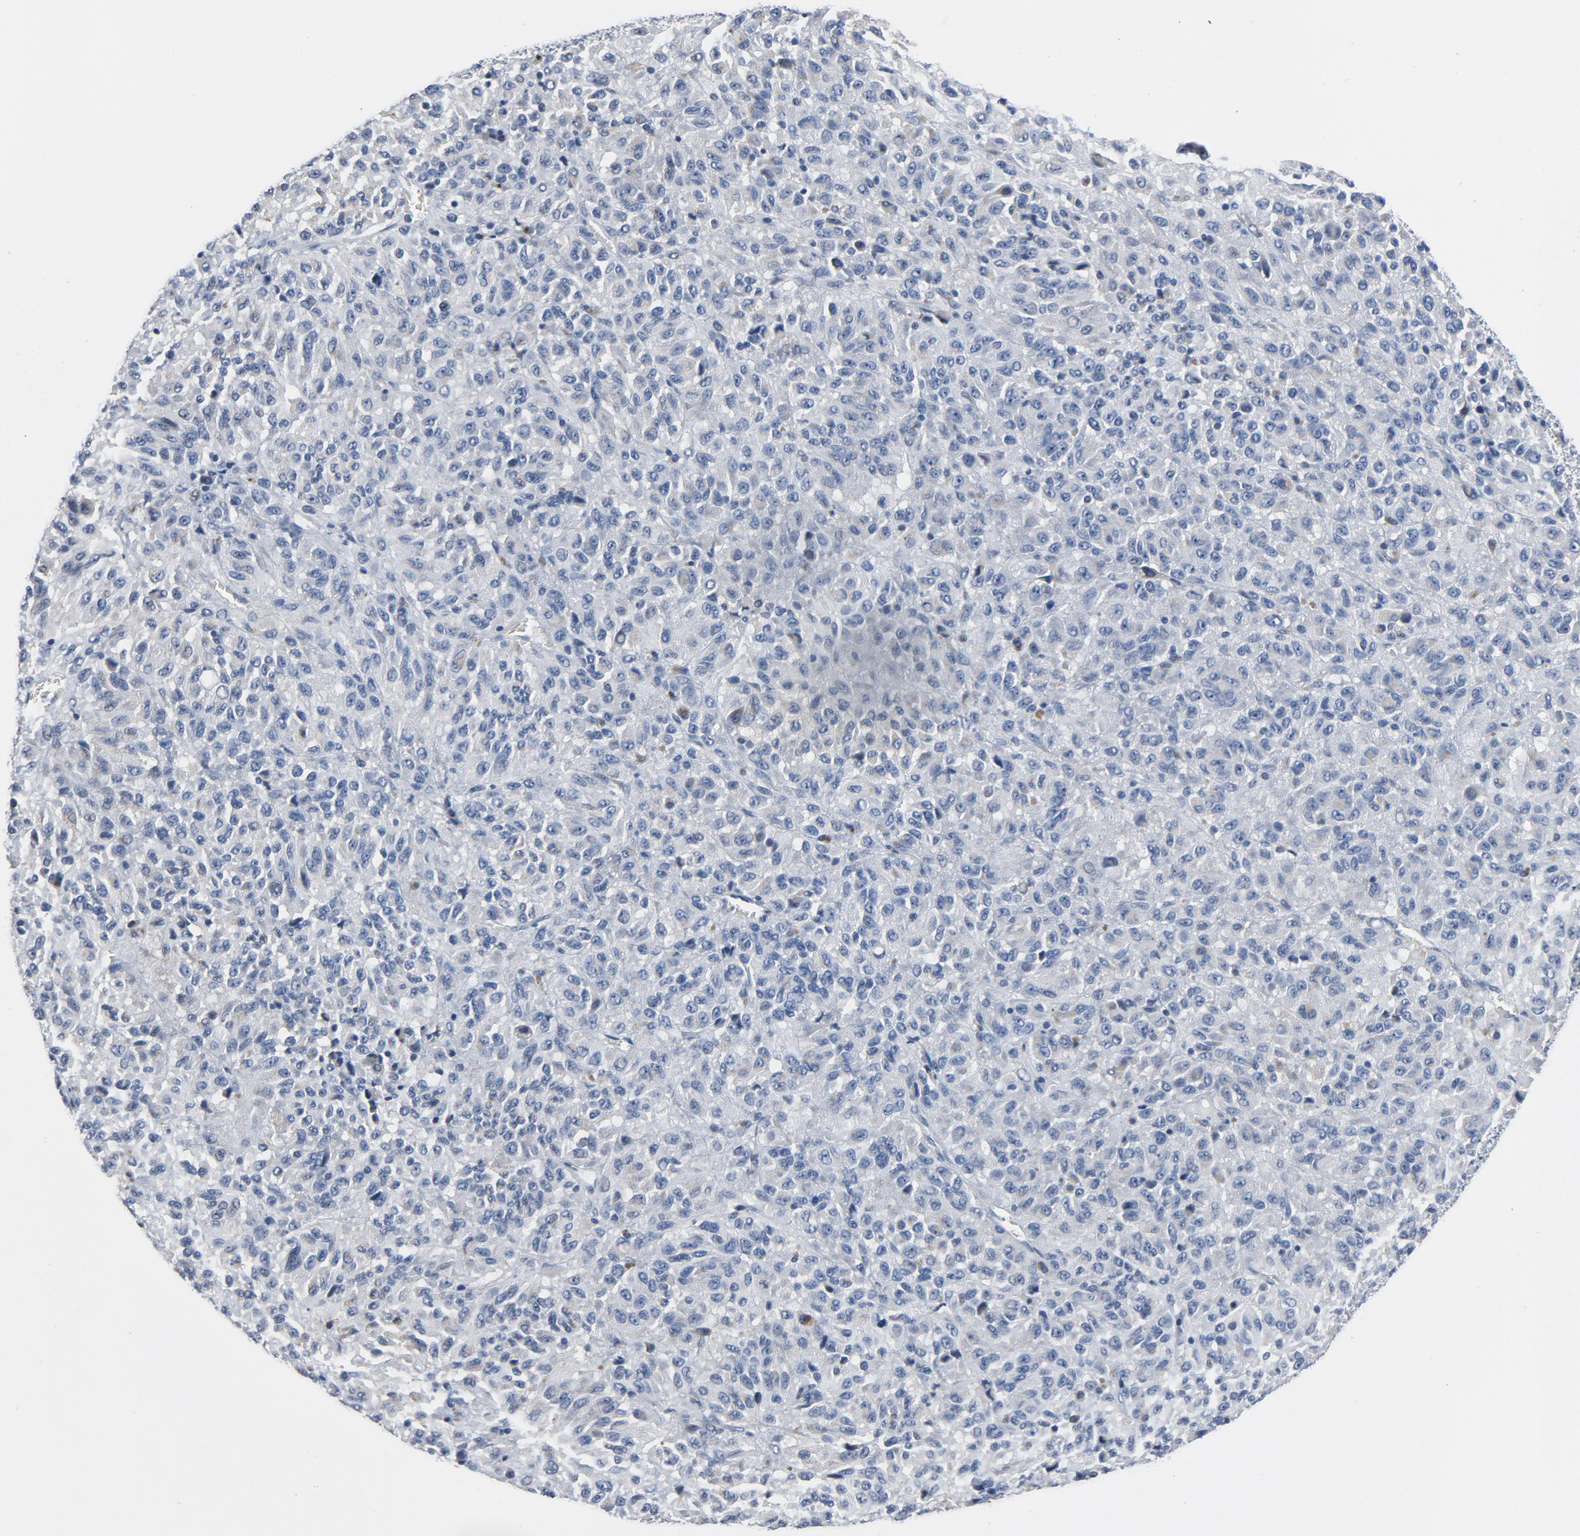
{"staining": {"intensity": "weak", "quantity": "<25%", "location": "cytoplasmic/membranous"}, "tissue": "melanoma", "cell_type": "Tumor cells", "image_type": "cancer", "snomed": [{"axis": "morphology", "description": "Malignant melanoma, Metastatic site"}, {"axis": "topography", "description": "Lung"}], "caption": "Tumor cells are negative for brown protein staining in melanoma. Brightfield microscopy of immunohistochemistry stained with DAB (3,3'-diaminobenzidine) (brown) and hematoxylin (blue), captured at high magnification.", "gene": "YIPF6", "patient": {"sex": "male", "age": 64}}